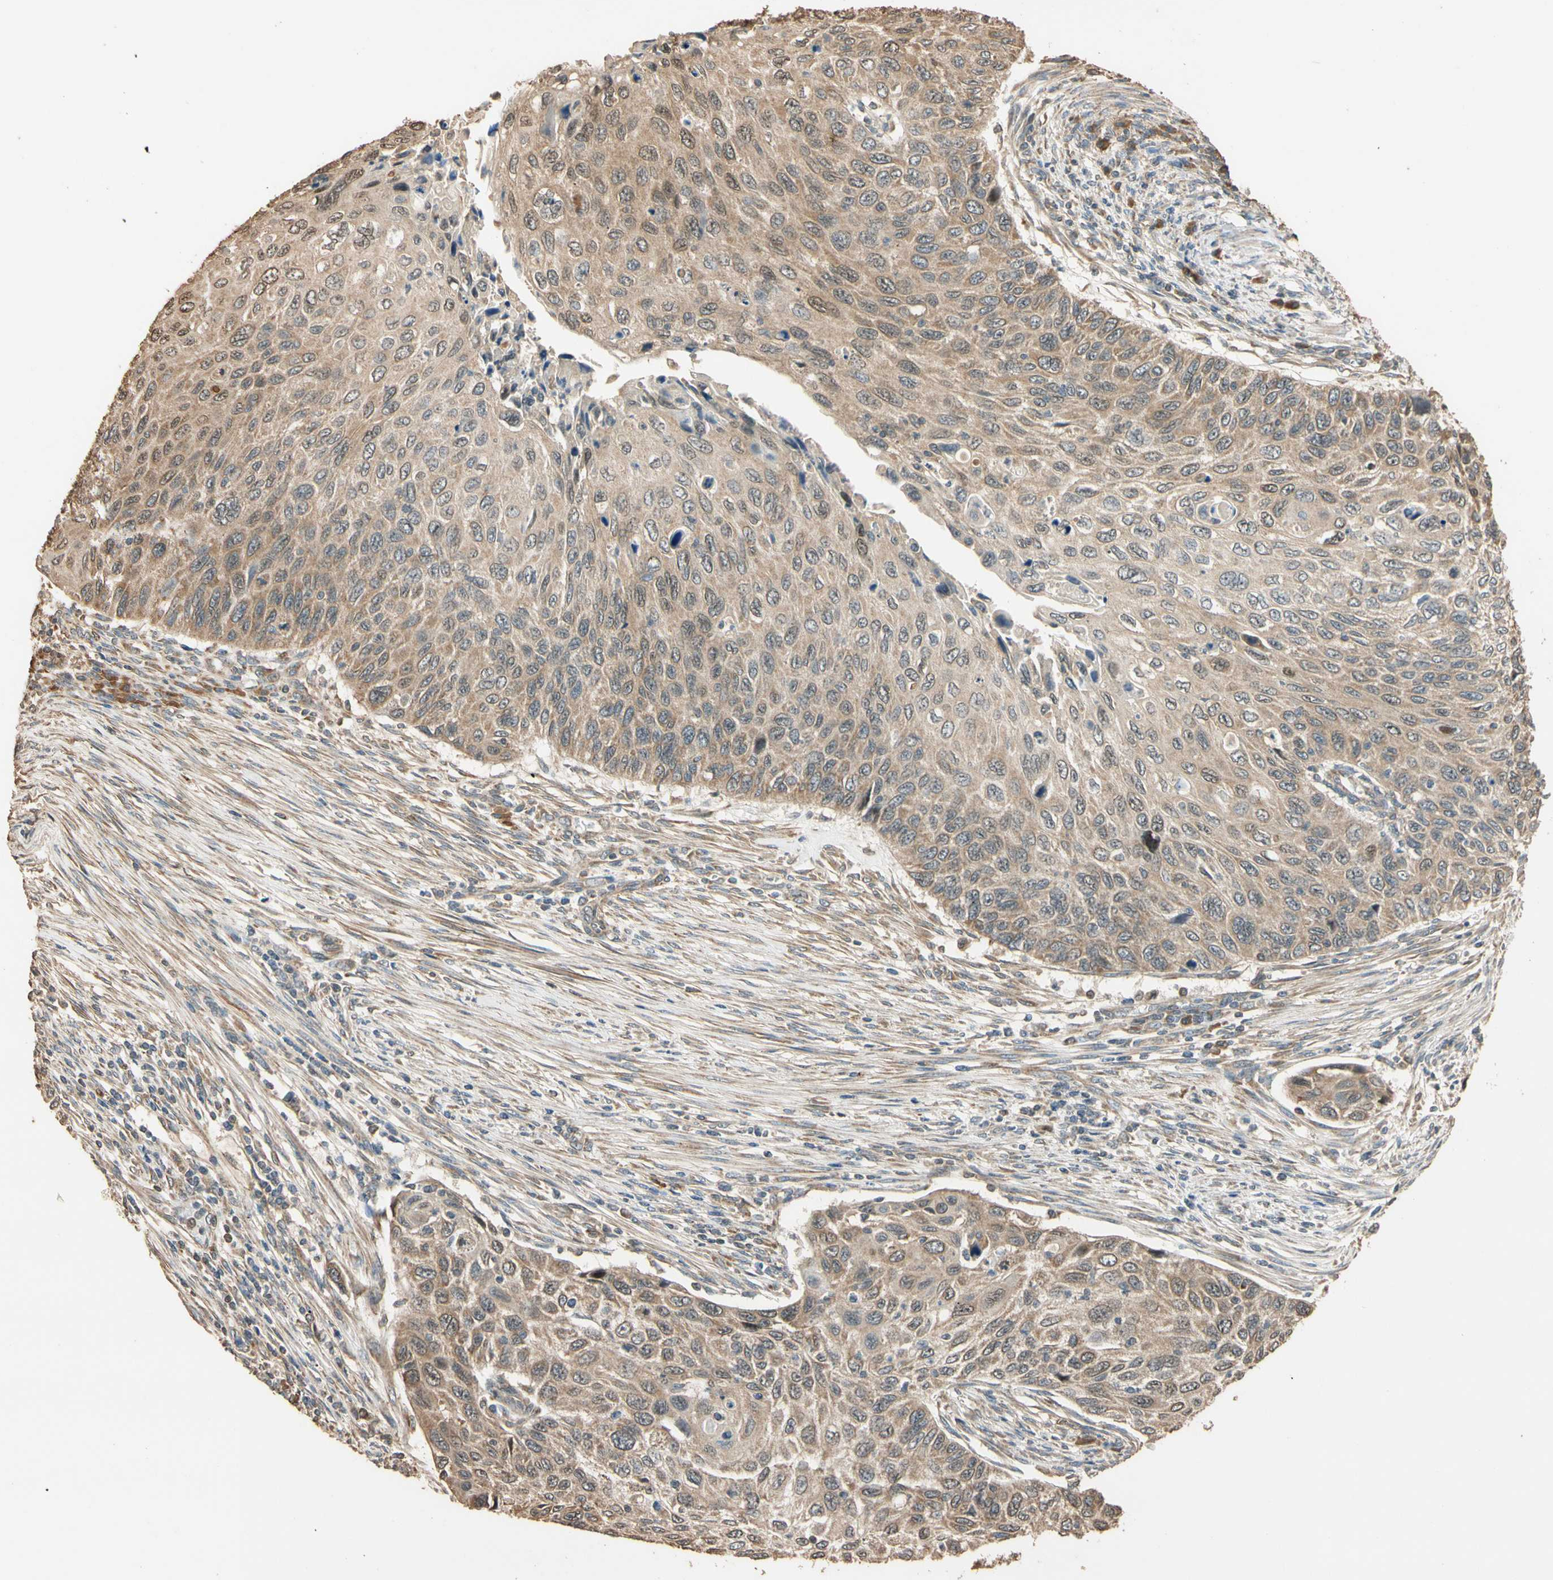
{"staining": {"intensity": "moderate", "quantity": ">75%", "location": "cytoplasmic/membranous,nuclear"}, "tissue": "cervical cancer", "cell_type": "Tumor cells", "image_type": "cancer", "snomed": [{"axis": "morphology", "description": "Squamous cell carcinoma, NOS"}, {"axis": "topography", "description": "Cervix"}], "caption": "Immunohistochemical staining of cervical squamous cell carcinoma demonstrates medium levels of moderate cytoplasmic/membranous and nuclear protein expression in about >75% of tumor cells. (Brightfield microscopy of DAB IHC at high magnification).", "gene": "STX18", "patient": {"sex": "female", "age": 70}}